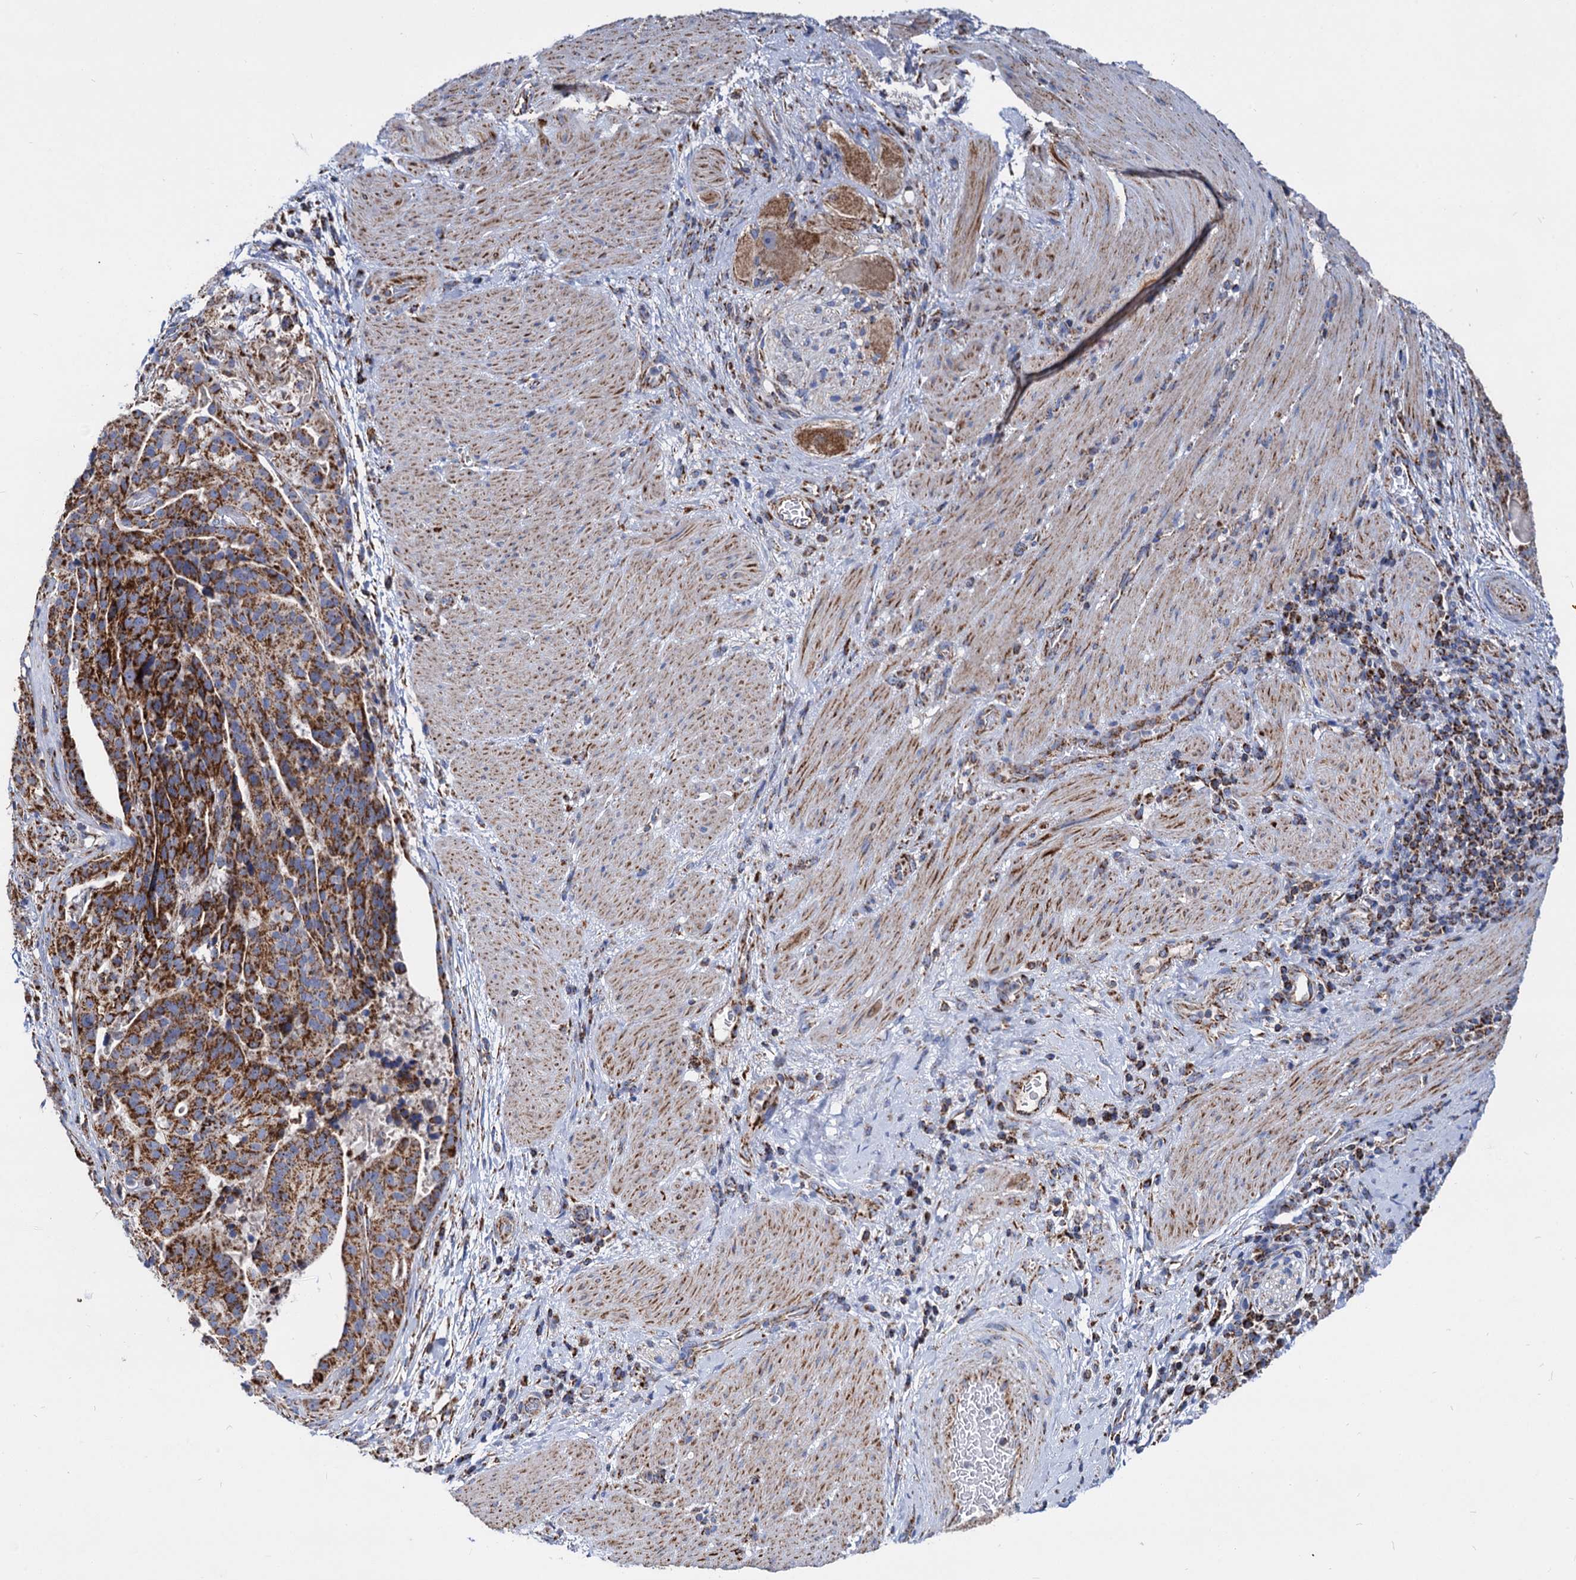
{"staining": {"intensity": "strong", "quantity": ">75%", "location": "cytoplasmic/membranous"}, "tissue": "stomach cancer", "cell_type": "Tumor cells", "image_type": "cancer", "snomed": [{"axis": "morphology", "description": "Adenocarcinoma, NOS"}, {"axis": "topography", "description": "Stomach"}], "caption": "Approximately >75% of tumor cells in human stomach cancer (adenocarcinoma) exhibit strong cytoplasmic/membranous protein positivity as visualized by brown immunohistochemical staining.", "gene": "TIMM10", "patient": {"sex": "male", "age": 48}}